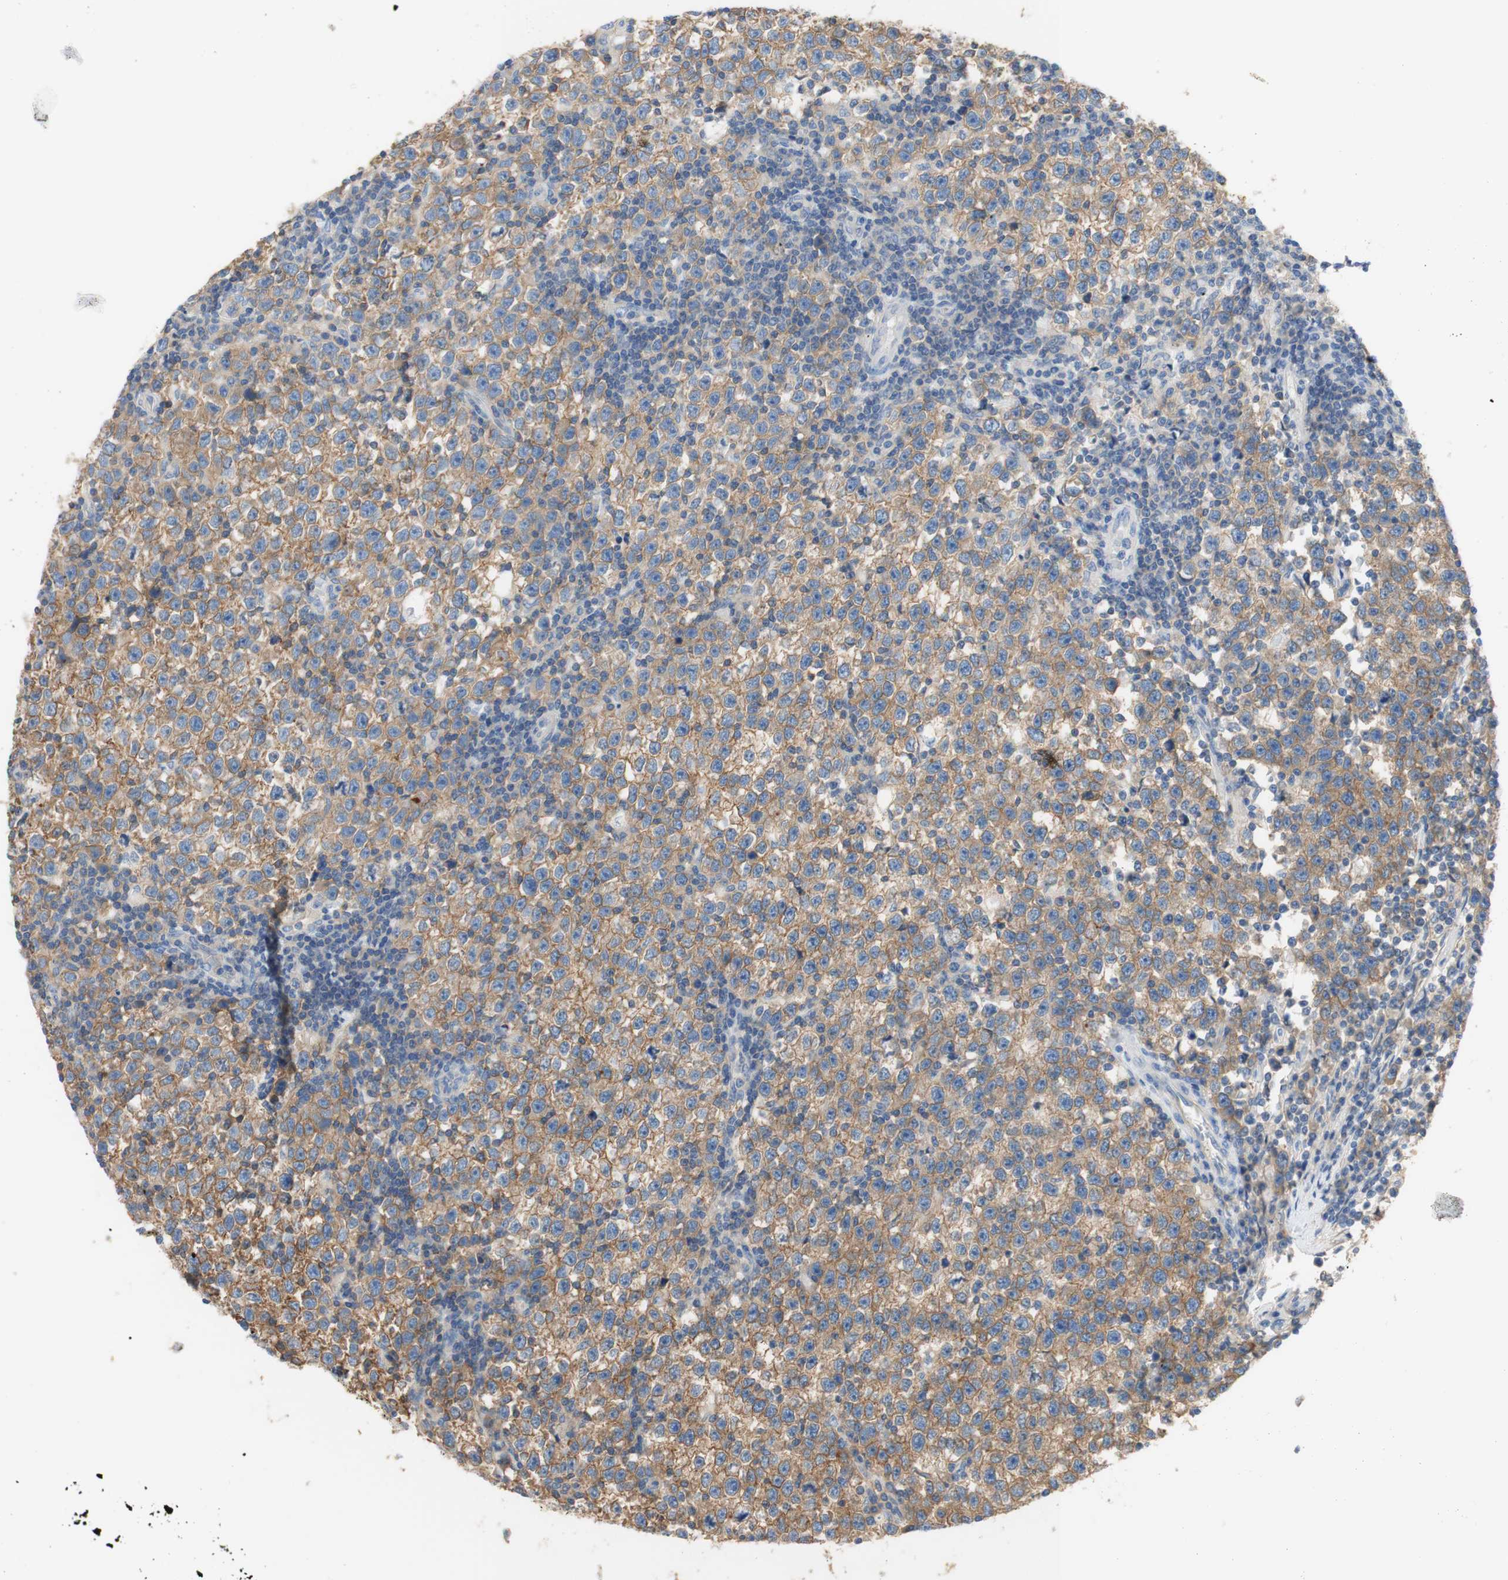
{"staining": {"intensity": "moderate", "quantity": ">75%", "location": "cytoplasmic/membranous"}, "tissue": "testis cancer", "cell_type": "Tumor cells", "image_type": "cancer", "snomed": [{"axis": "morphology", "description": "Seminoma, NOS"}, {"axis": "topography", "description": "Testis"}], "caption": "Approximately >75% of tumor cells in human testis cancer (seminoma) demonstrate moderate cytoplasmic/membranous protein expression as visualized by brown immunohistochemical staining.", "gene": "ATP2B1", "patient": {"sex": "male", "age": 43}}